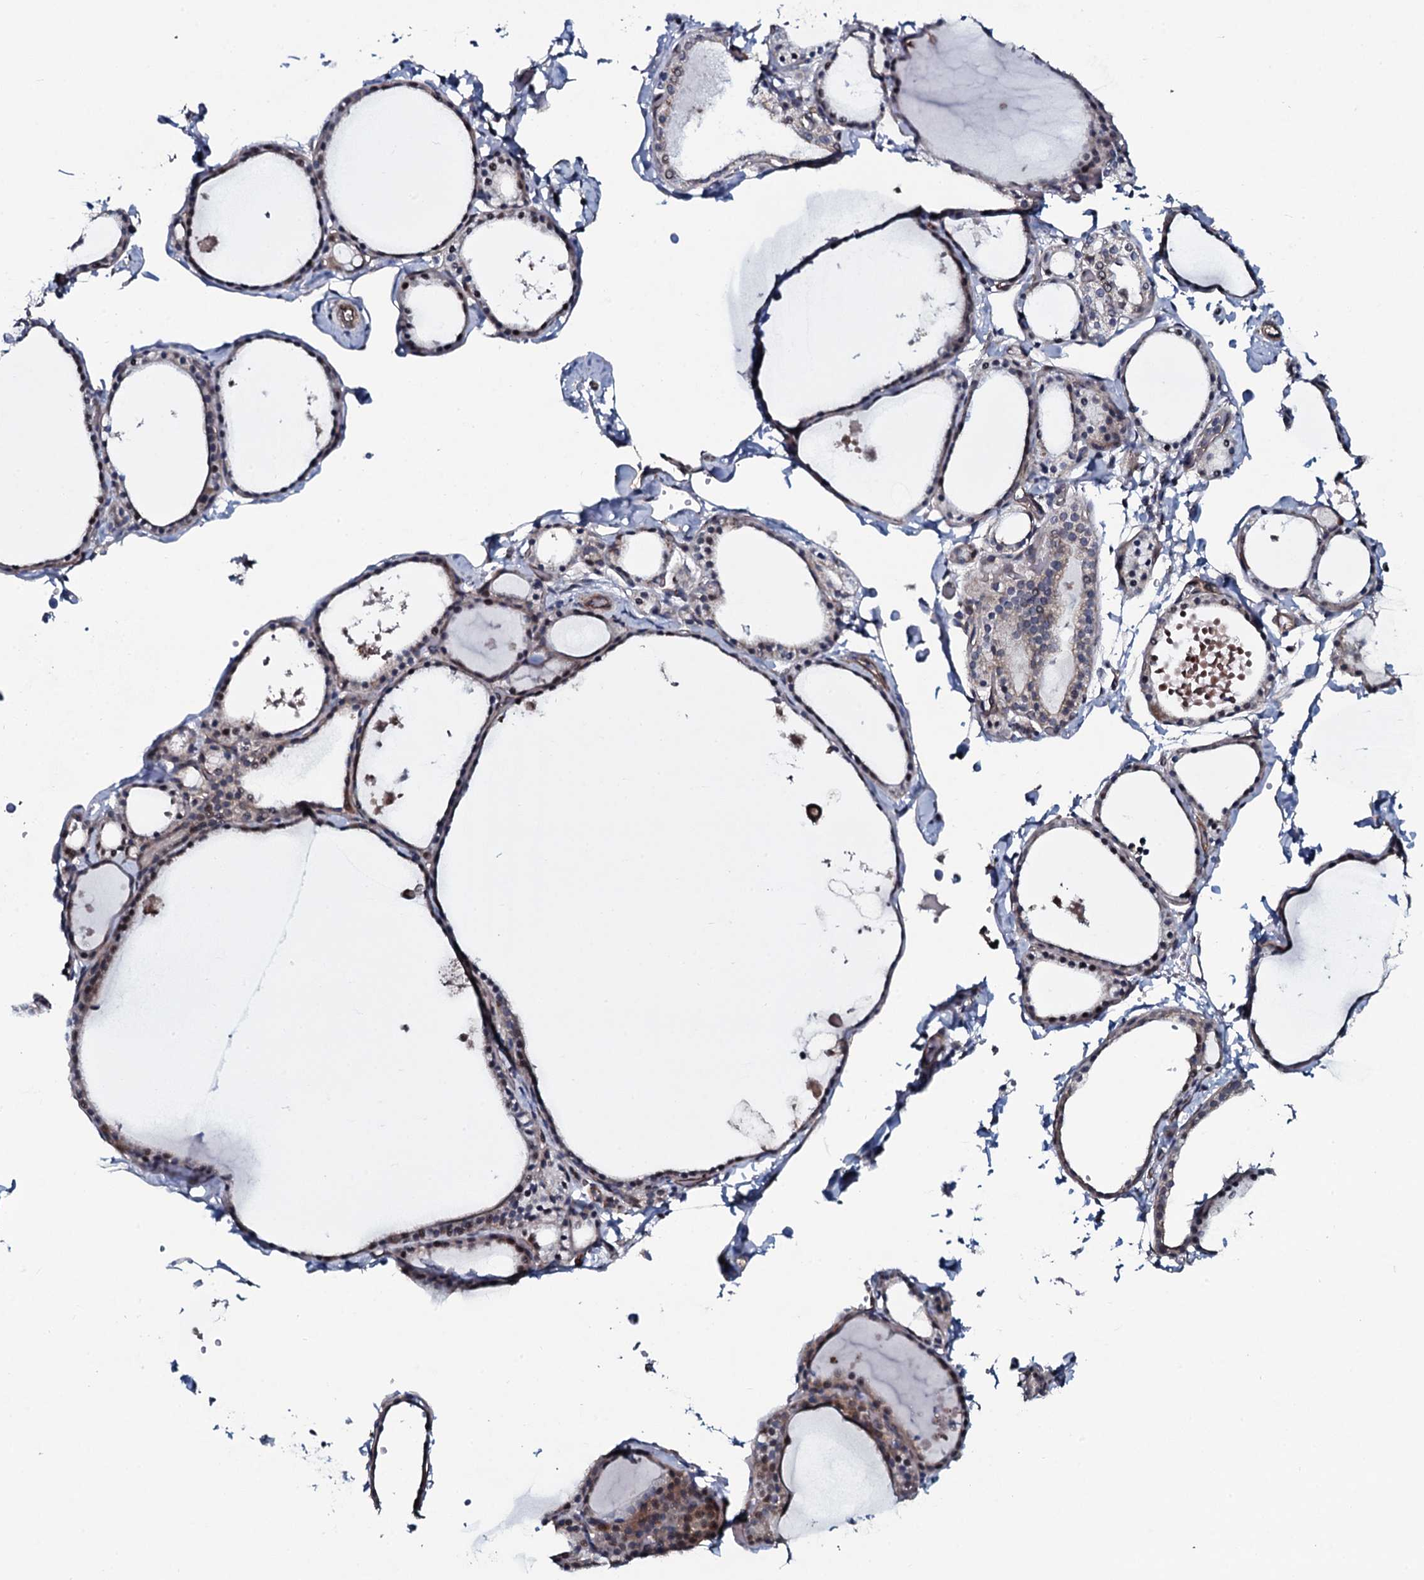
{"staining": {"intensity": "moderate", "quantity": "25%-75%", "location": "cytoplasmic/membranous,nuclear"}, "tissue": "thyroid gland", "cell_type": "Glandular cells", "image_type": "normal", "snomed": [{"axis": "morphology", "description": "Normal tissue, NOS"}, {"axis": "topography", "description": "Thyroid gland"}], "caption": "About 25%-75% of glandular cells in benign thyroid gland demonstrate moderate cytoplasmic/membranous,nuclear protein expression as visualized by brown immunohistochemical staining.", "gene": "KCTD4", "patient": {"sex": "male", "age": 56}}